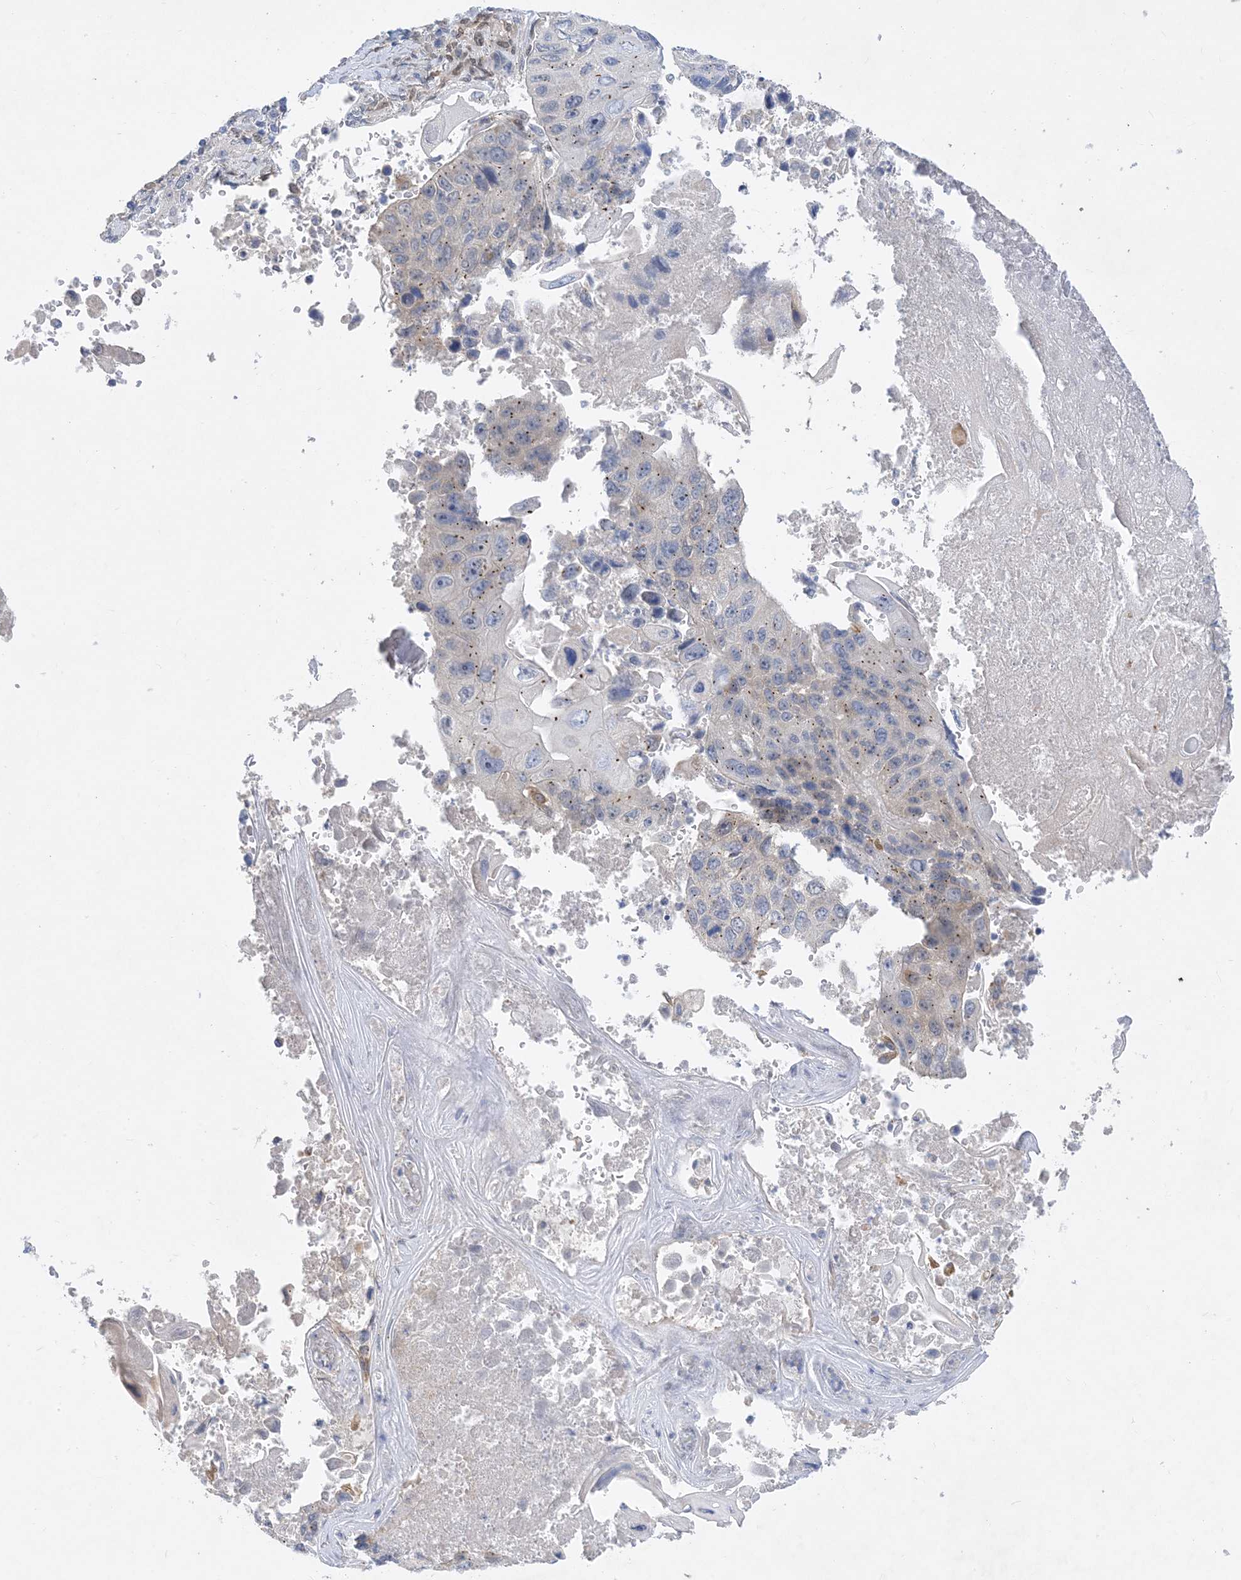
{"staining": {"intensity": "weak", "quantity": "<25%", "location": "cytoplasmic/membranous"}, "tissue": "lung cancer", "cell_type": "Tumor cells", "image_type": "cancer", "snomed": [{"axis": "morphology", "description": "Squamous cell carcinoma, NOS"}, {"axis": "topography", "description": "Lung"}], "caption": "A micrograph of human squamous cell carcinoma (lung) is negative for staining in tumor cells. (Stains: DAB (3,3'-diaminobenzidine) immunohistochemistry (IHC) with hematoxylin counter stain, Microscopy: brightfield microscopy at high magnification).", "gene": "RBMS3", "patient": {"sex": "male", "age": 61}}